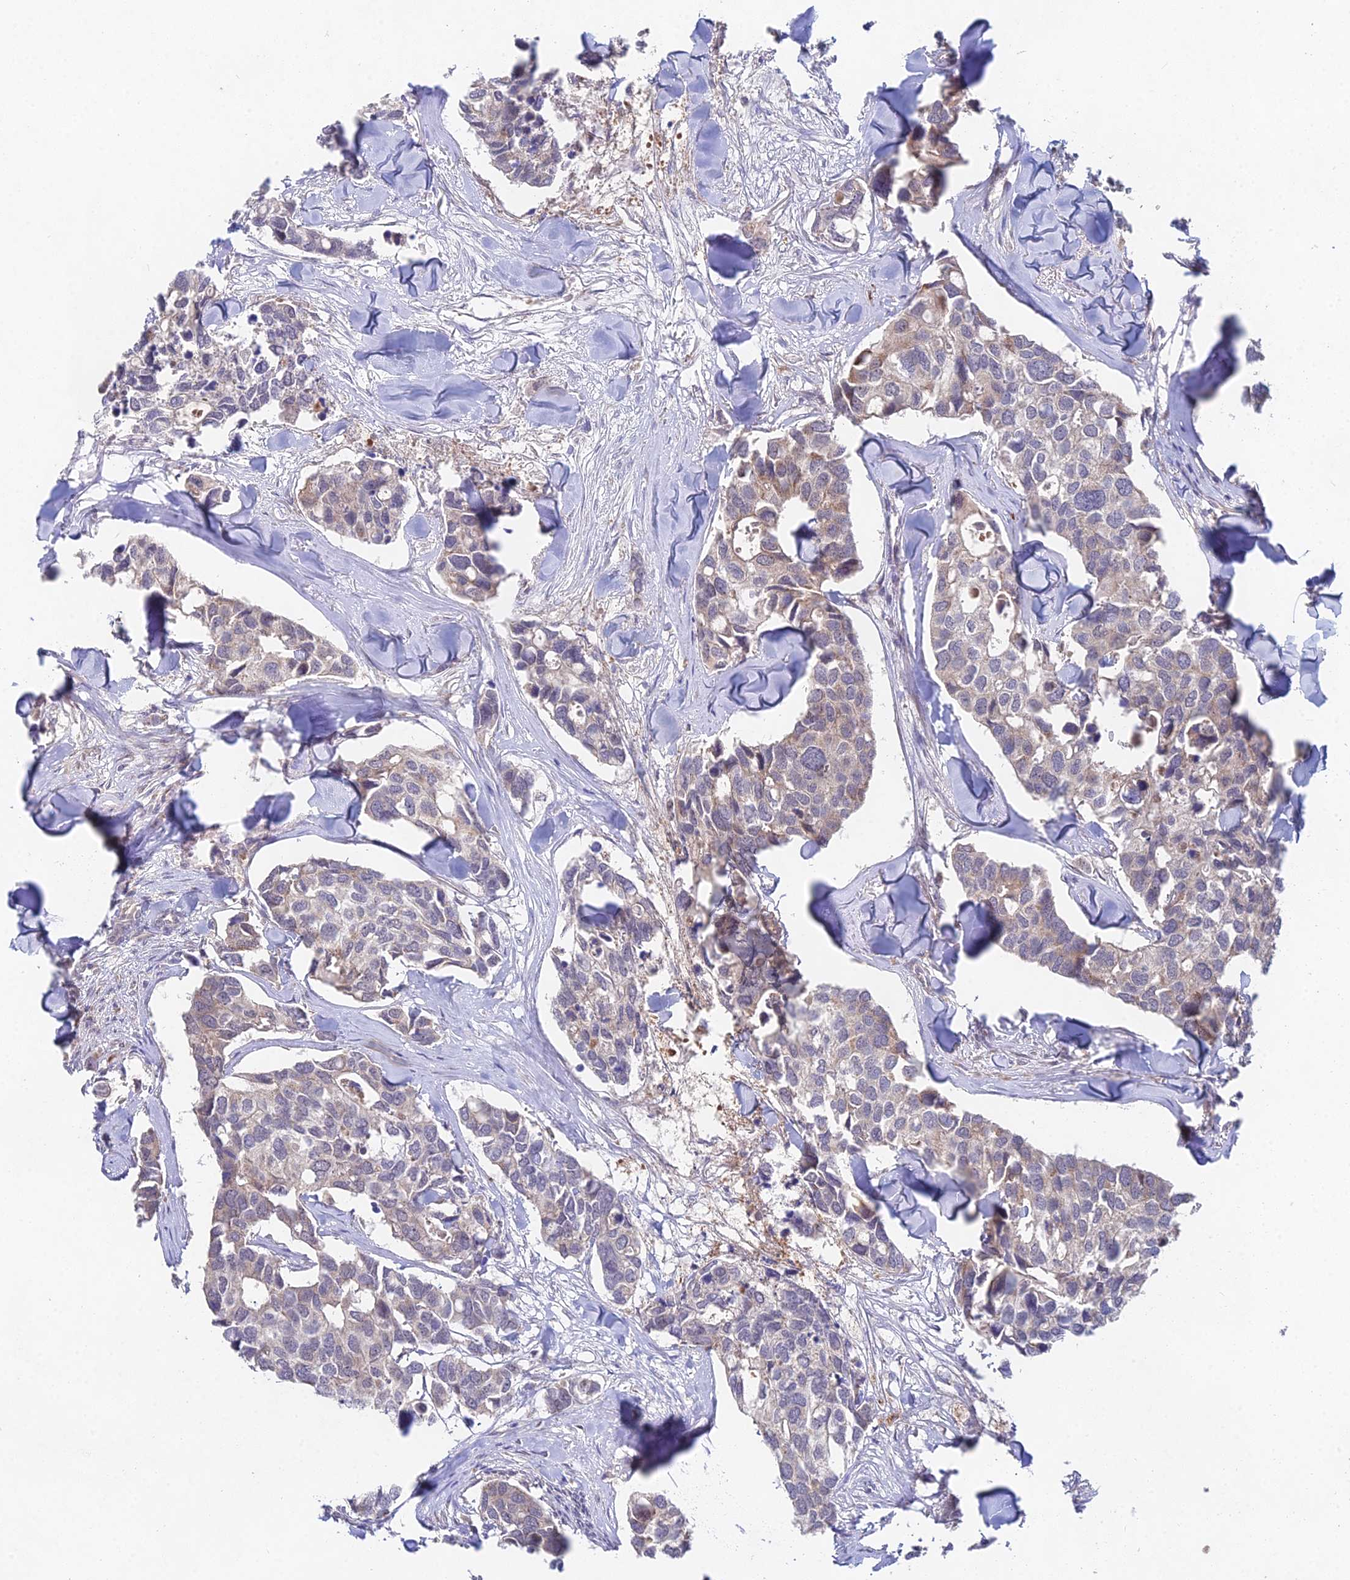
{"staining": {"intensity": "weak", "quantity": "<25%", "location": "cytoplasmic/membranous"}, "tissue": "breast cancer", "cell_type": "Tumor cells", "image_type": "cancer", "snomed": [{"axis": "morphology", "description": "Duct carcinoma"}, {"axis": "topography", "description": "Breast"}], "caption": "Tumor cells show no significant protein staining in breast invasive ductal carcinoma. The staining was performed using DAB (3,3'-diaminobenzidine) to visualize the protein expression in brown, while the nuclei were stained in blue with hematoxylin (Magnification: 20x).", "gene": "WDR43", "patient": {"sex": "female", "age": 83}}